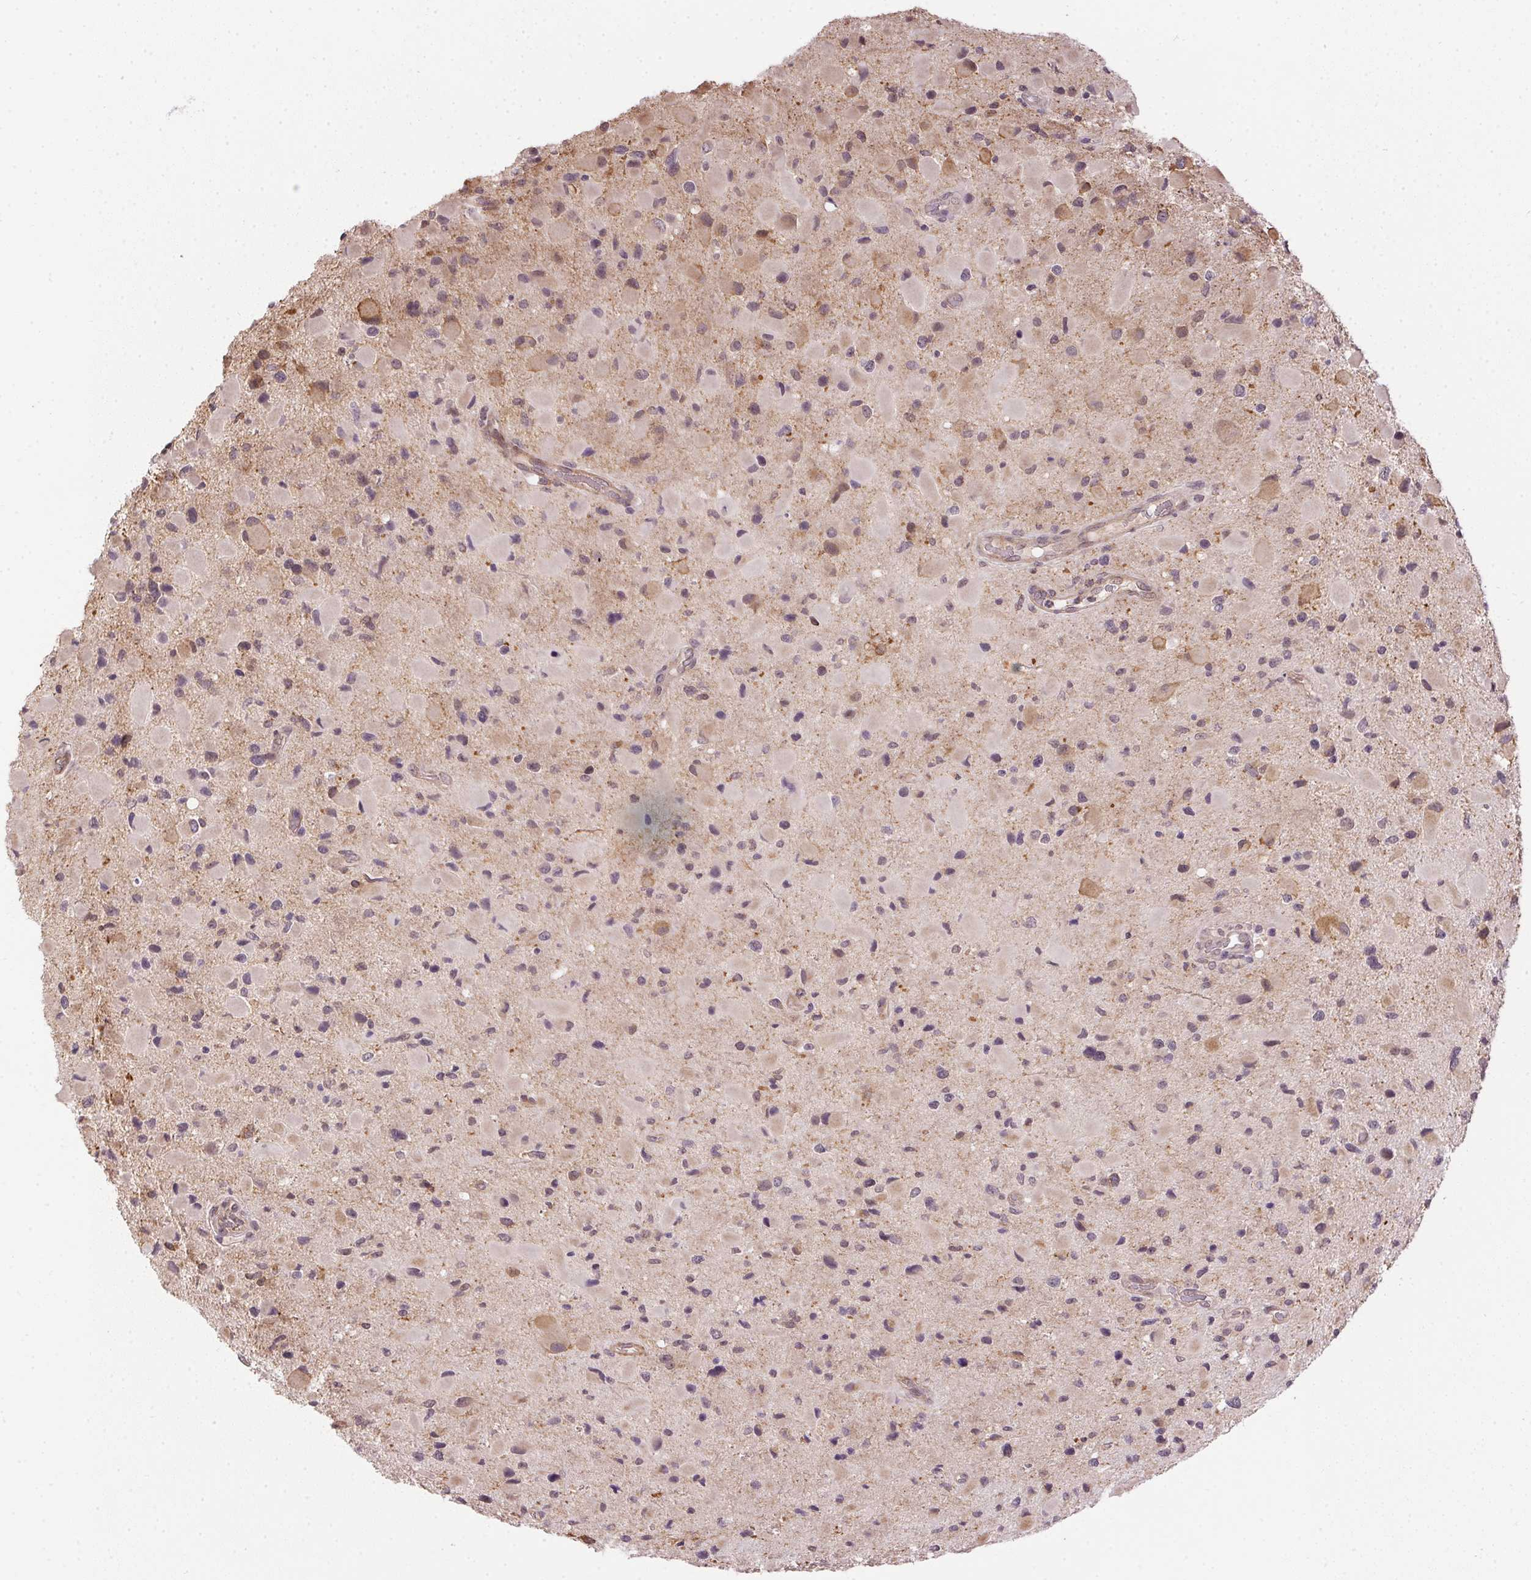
{"staining": {"intensity": "moderate", "quantity": "<25%", "location": "cytoplasmic/membranous"}, "tissue": "glioma", "cell_type": "Tumor cells", "image_type": "cancer", "snomed": [{"axis": "morphology", "description": "Glioma, malignant, Low grade"}, {"axis": "topography", "description": "Brain"}], "caption": "Immunohistochemistry photomicrograph of glioma stained for a protein (brown), which exhibits low levels of moderate cytoplasmic/membranous staining in approximately <25% of tumor cells.", "gene": "CFAP92", "patient": {"sex": "female", "age": 32}}